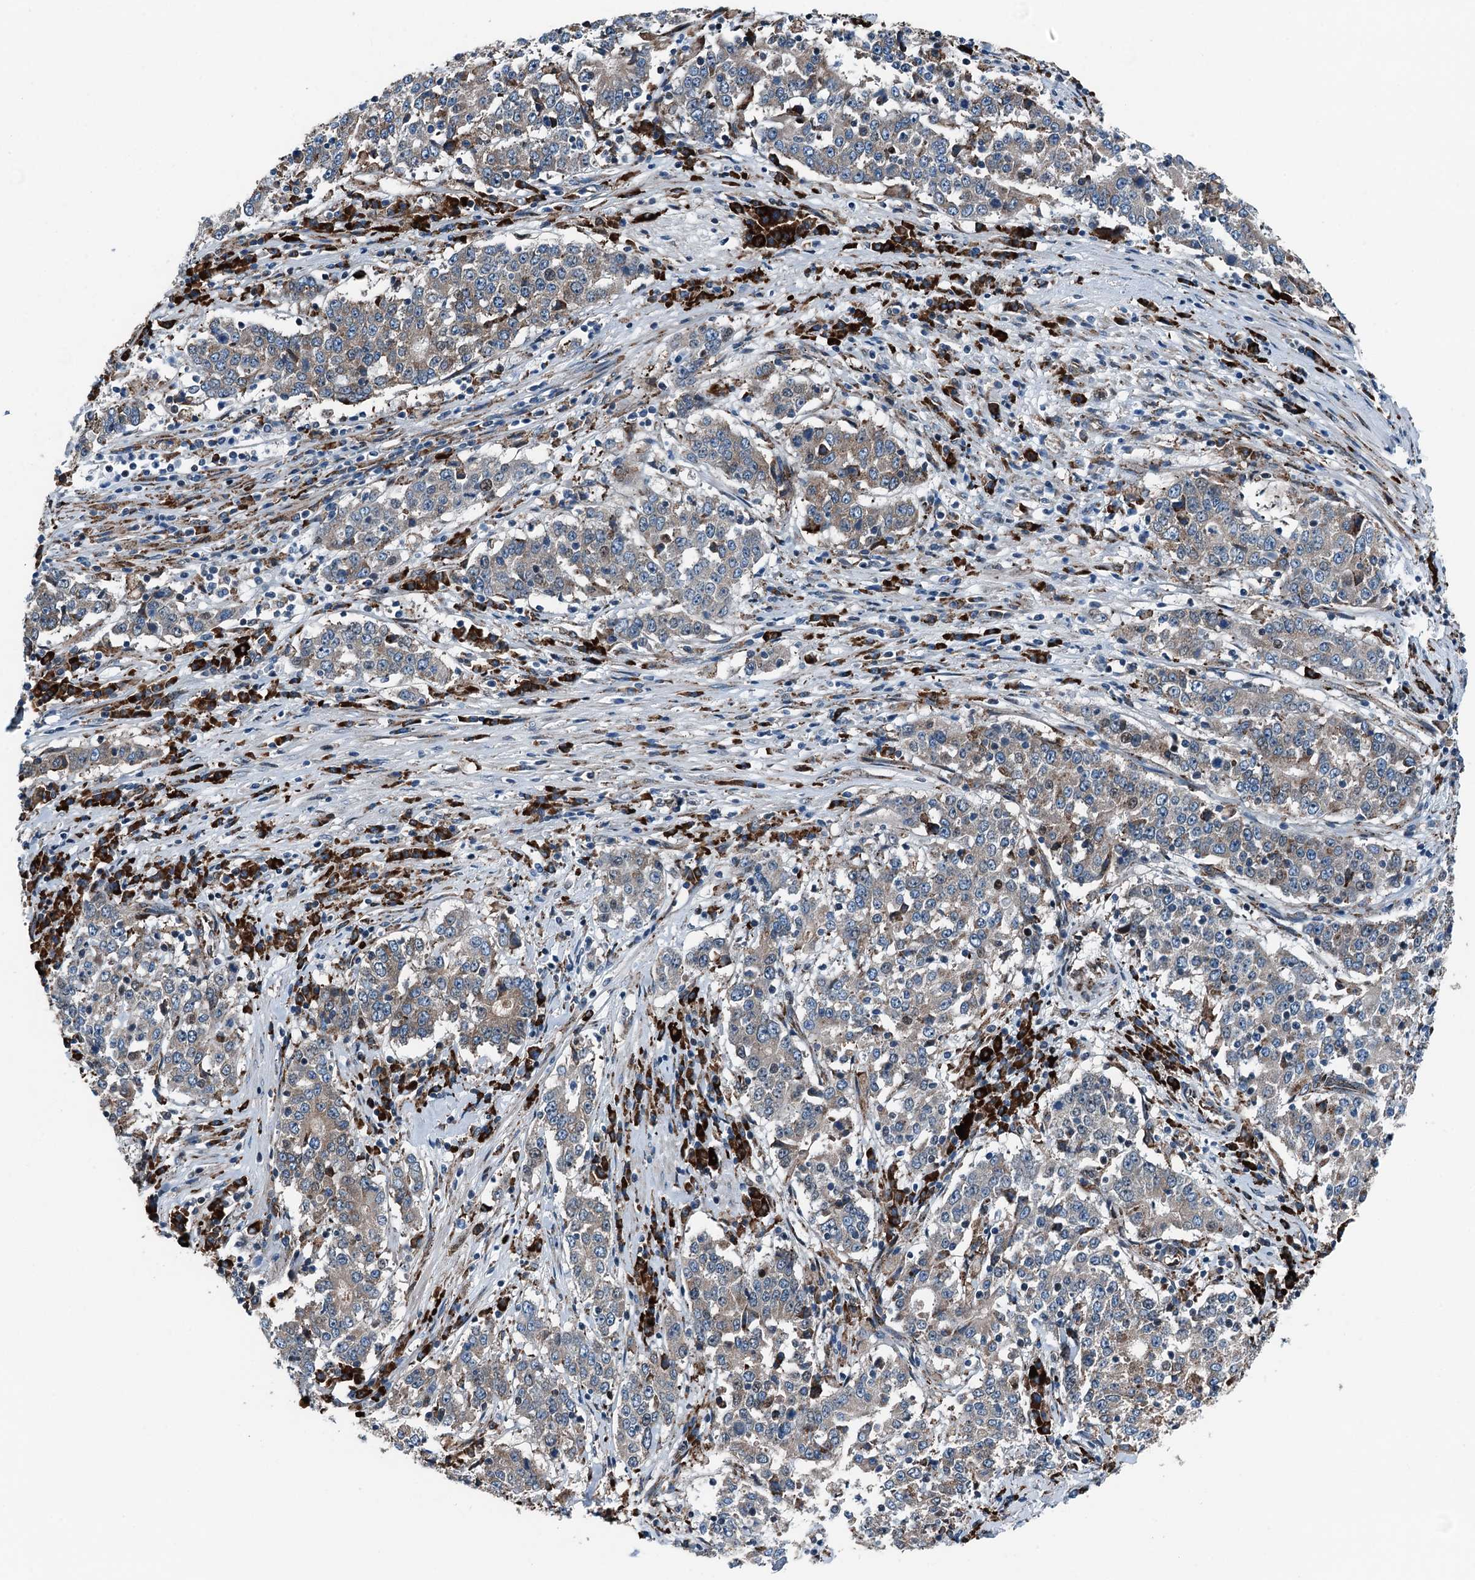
{"staining": {"intensity": "weak", "quantity": "<25%", "location": "cytoplasmic/membranous"}, "tissue": "stomach cancer", "cell_type": "Tumor cells", "image_type": "cancer", "snomed": [{"axis": "morphology", "description": "Adenocarcinoma, NOS"}, {"axis": "topography", "description": "Stomach"}], "caption": "Tumor cells show no significant protein expression in stomach cancer. (Stains: DAB immunohistochemistry (IHC) with hematoxylin counter stain, Microscopy: brightfield microscopy at high magnification).", "gene": "TAMALIN", "patient": {"sex": "male", "age": 59}}